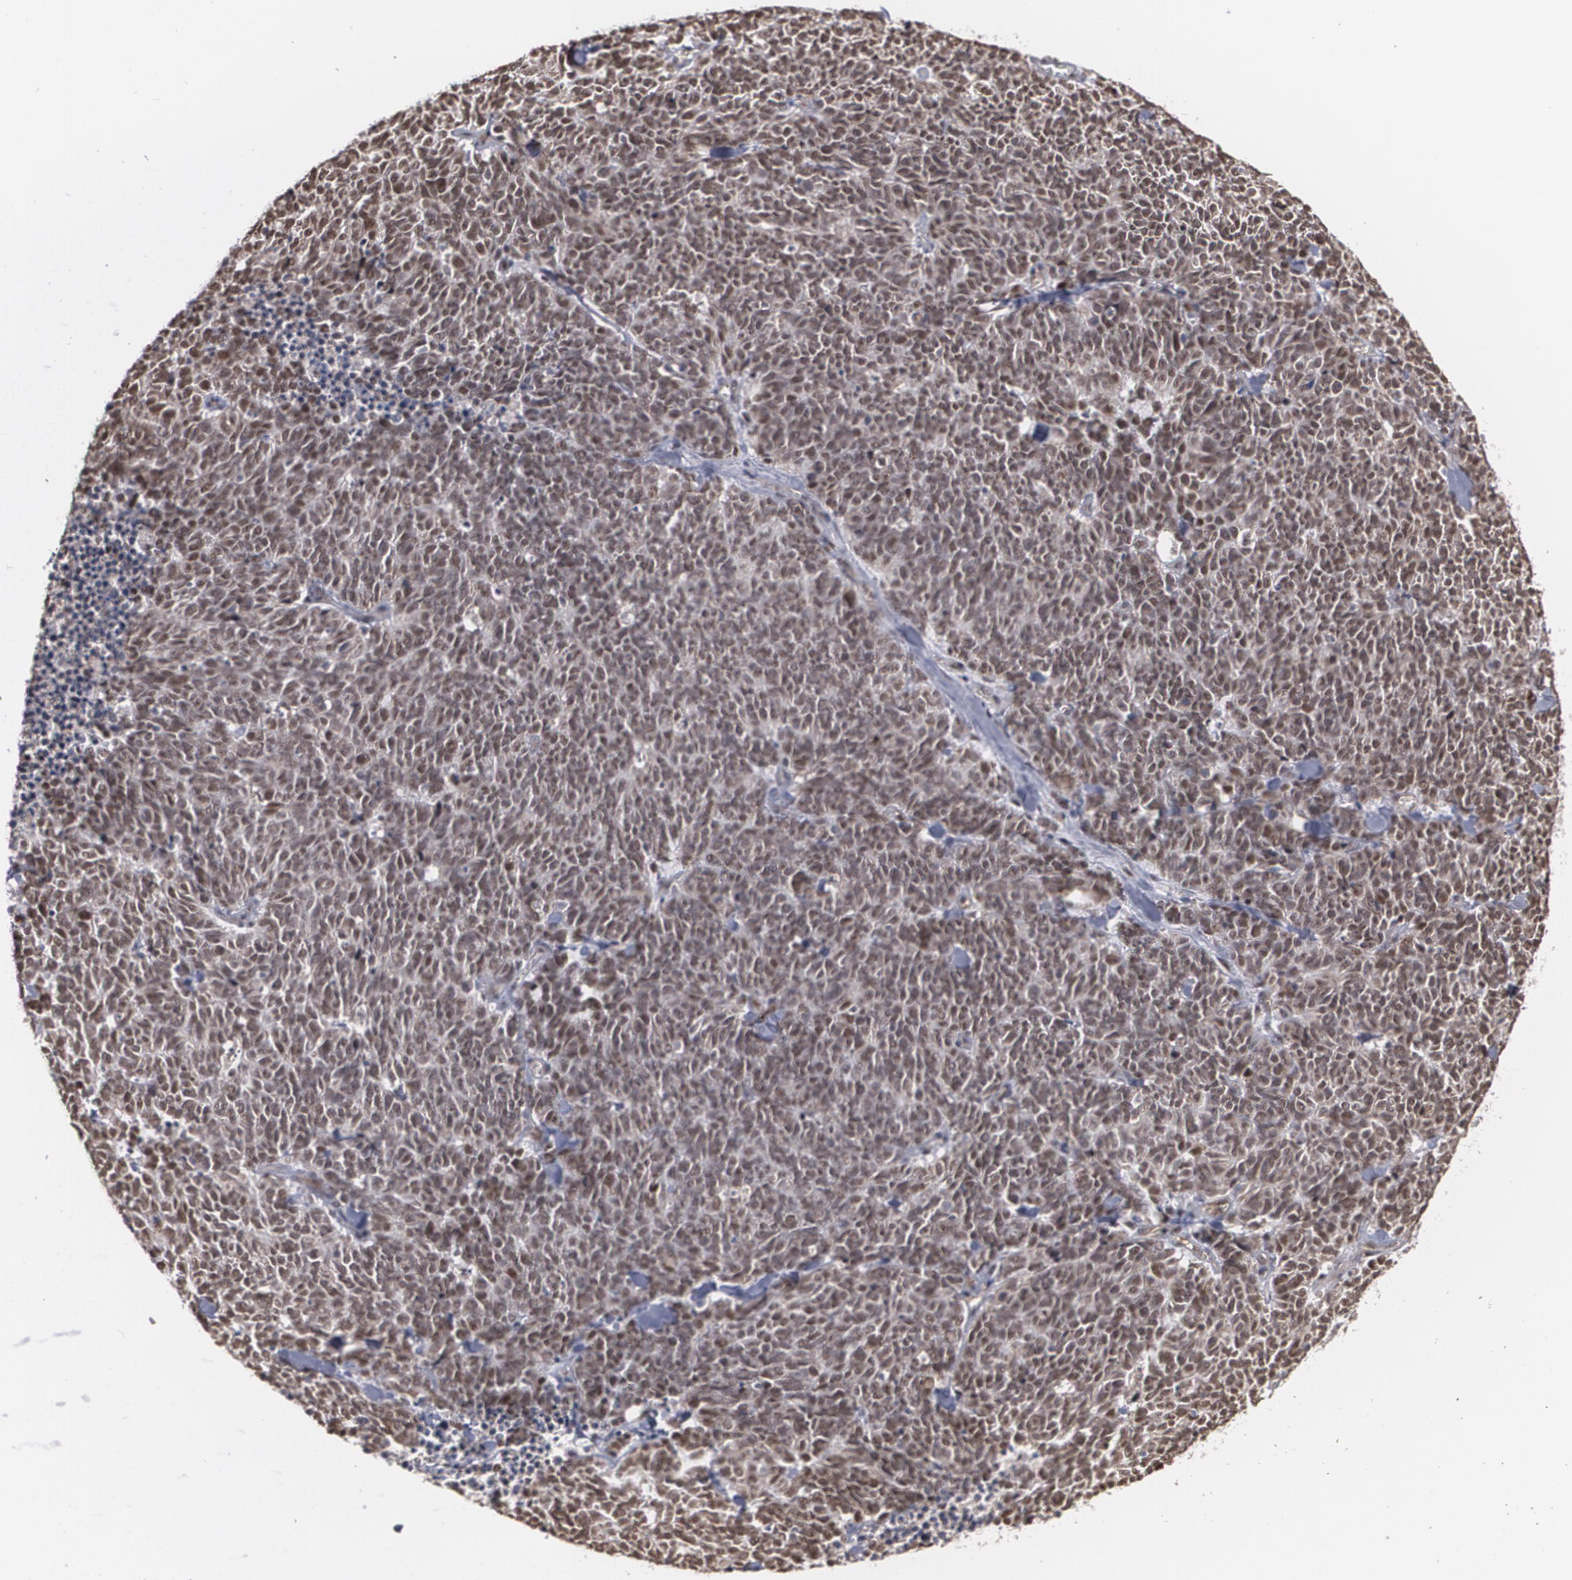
{"staining": {"intensity": "moderate", "quantity": ">75%", "location": "nuclear"}, "tissue": "lung cancer", "cell_type": "Tumor cells", "image_type": "cancer", "snomed": [{"axis": "morphology", "description": "Neoplasm, malignant, NOS"}, {"axis": "topography", "description": "Lung"}], "caption": "Immunohistochemistry (DAB (3,3'-diaminobenzidine)) staining of lung cancer exhibits moderate nuclear protein staining in approximately >75% of tumor cells.", "gene": "ZNF75A", "patient": {"sex": "female", "age": 58}}